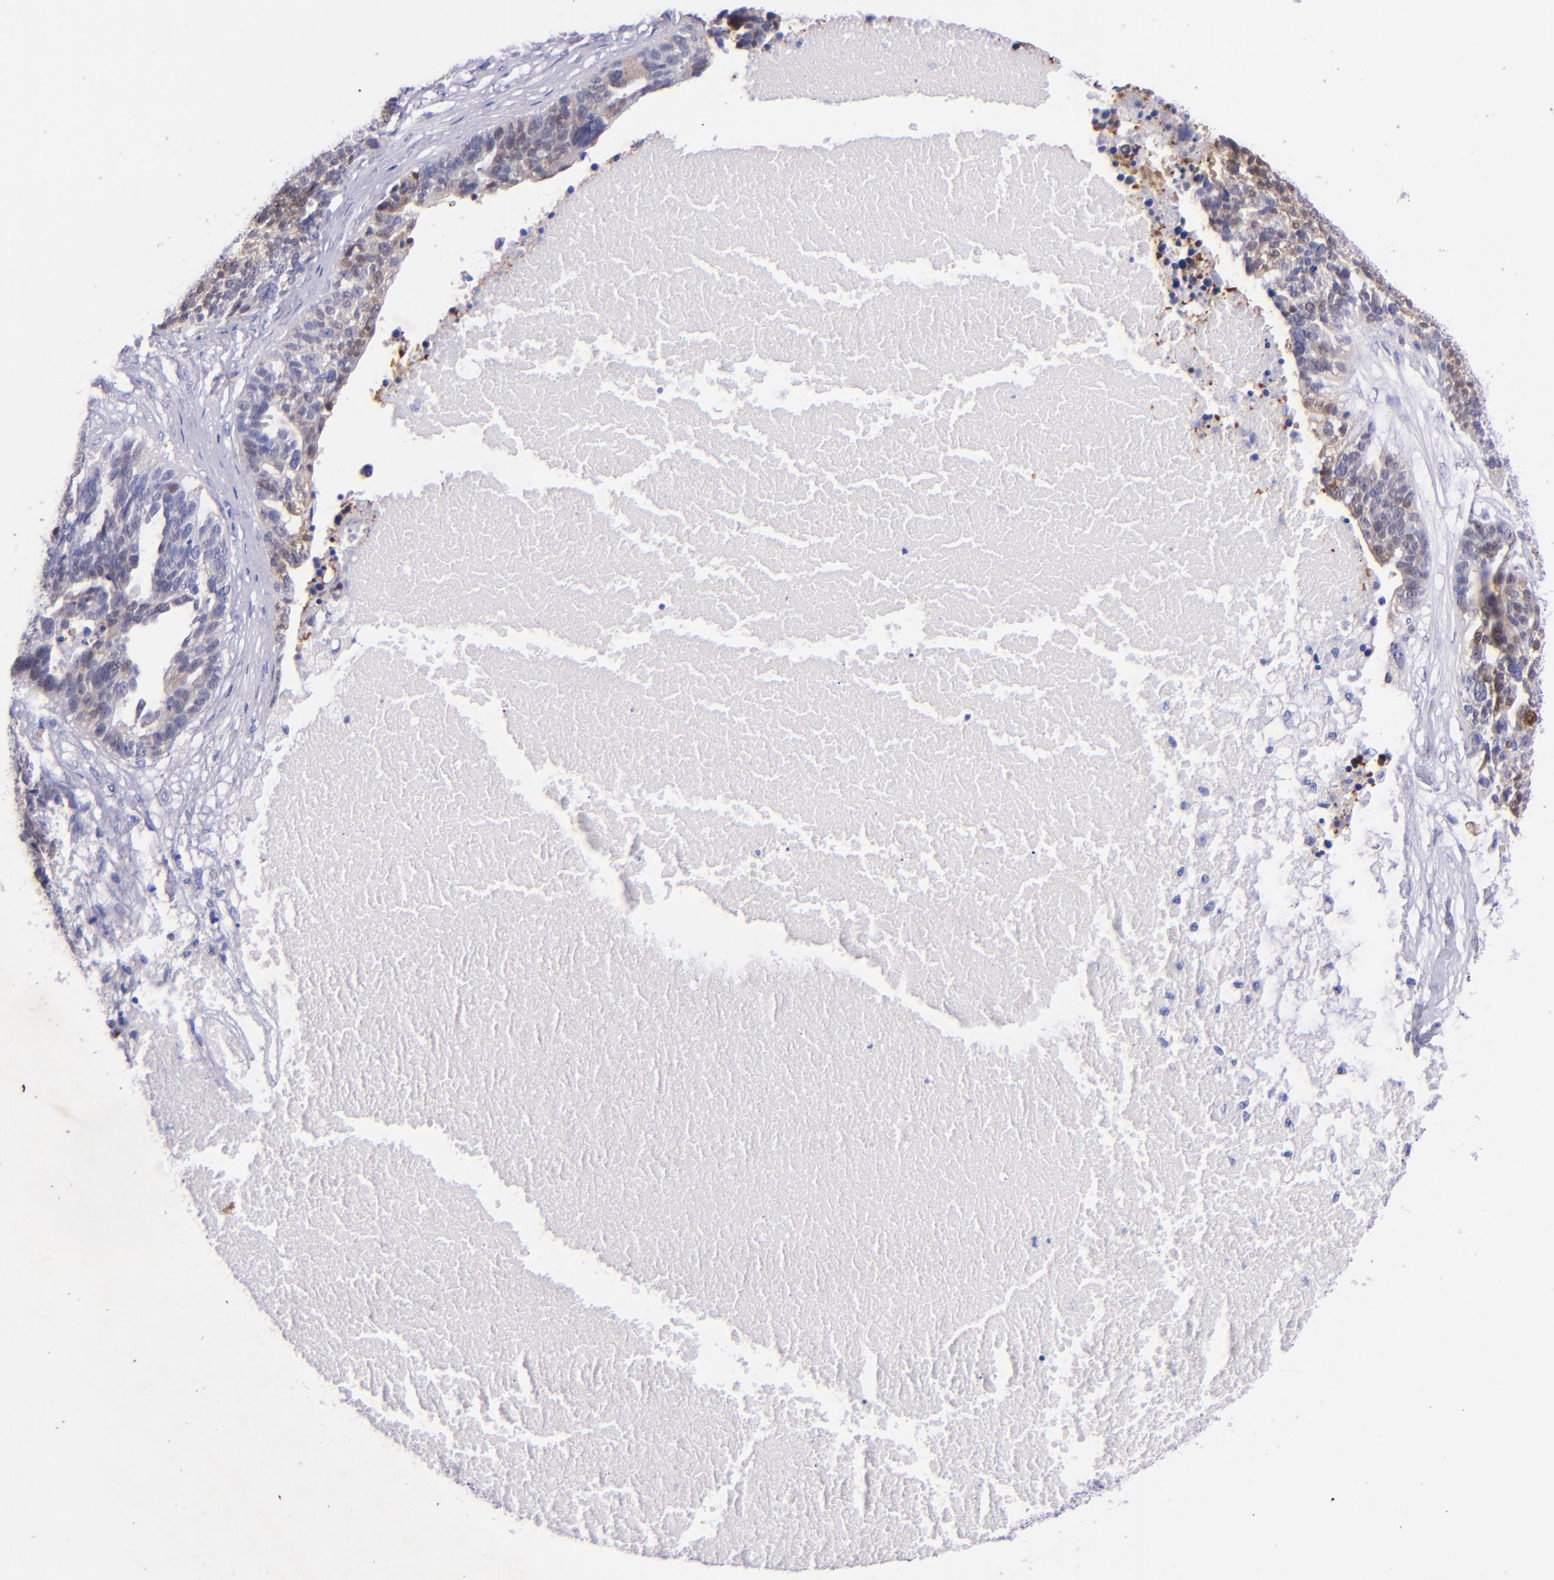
{"staining": {"intensity": "strong", "quantity": "25%-75%", "location": "cytoplasmic/membranous"}, "tissue": "ovarian cancer", "cell_type": "Tumor cells", "image_type": "cancer", "snomed": [{"axis": "morphology", "description": "Cystadenocarcinoma, serous, NOS"}, {"axis": "topography", "description": "Ovary"}], "caption": "Immunohistochemistry (IHC) (DAB (3,3'-diaminobenzidine)) staining of ovarian serous cystadenocarcinoma demonstrates strong cytoplasmic/membranous protein expression in approximately 25%-75% of tumor cells. Nuclei are stained in blue.", "gene": "UCHL1", "patient": {"sex": "female", "age": 59}}